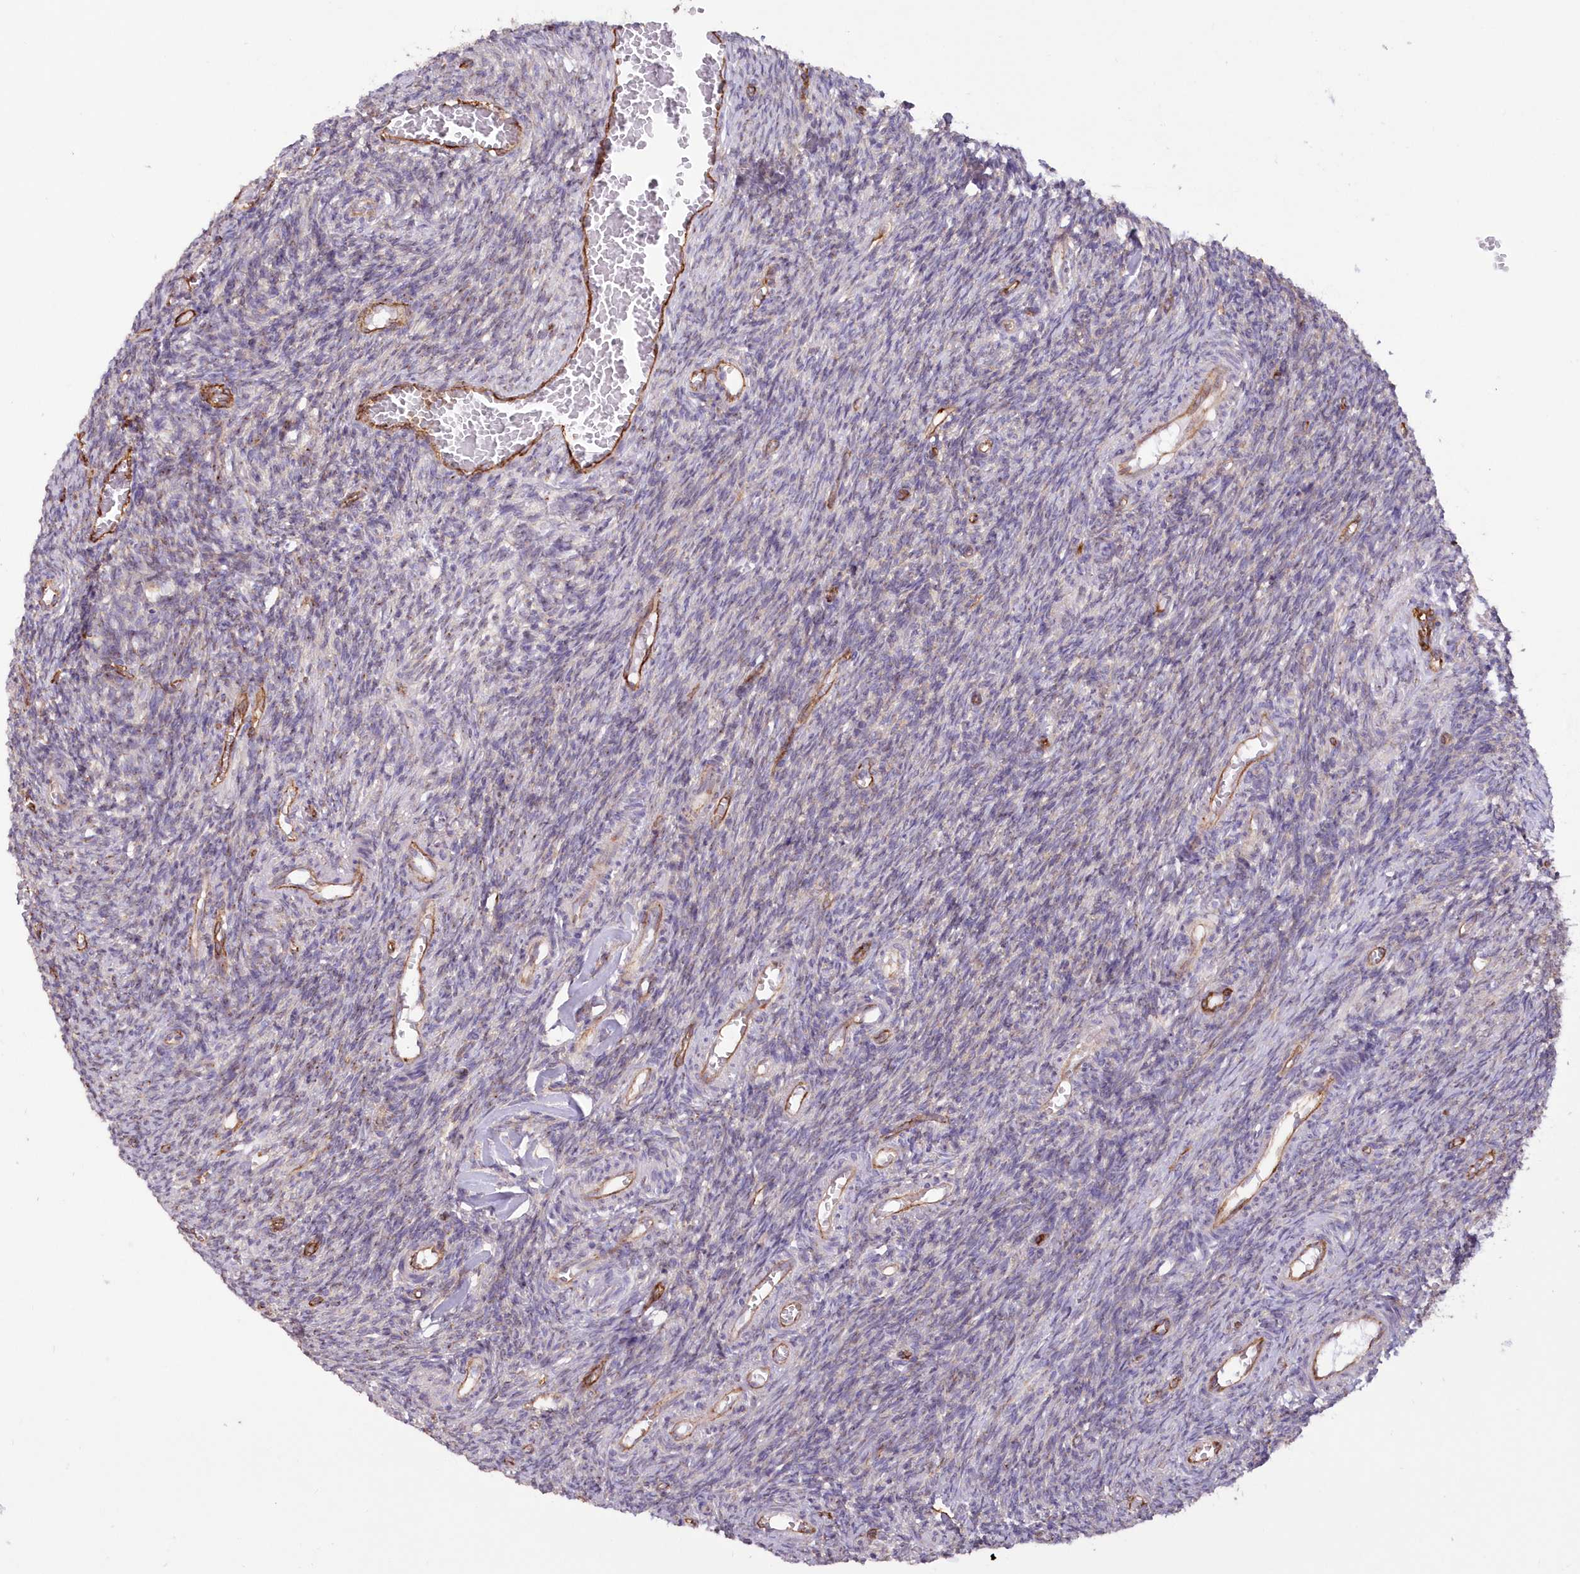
{"staining": {"intensity": "weak", "quantity": "<25%", "location": "cytoplasmic/membranous"}, "tissue": "ovary", "cell_type": "Ovarian stroma cells", "image_type": "normal", "snomed": [{"axis": "morphology", "description": "Normal tissue, NOS"}, {"axis": "topography", "description": "Ovary"}], "caption": "DAB immunohistochemical staining of benign ovary reveals no significant staining in ovarian stroma cells. (DAB (3,3'-diaminobenzidine) IHC, high magnification).", "gene": "RAB11FIP5", "patient": {"sex": "female", "age": 27}}